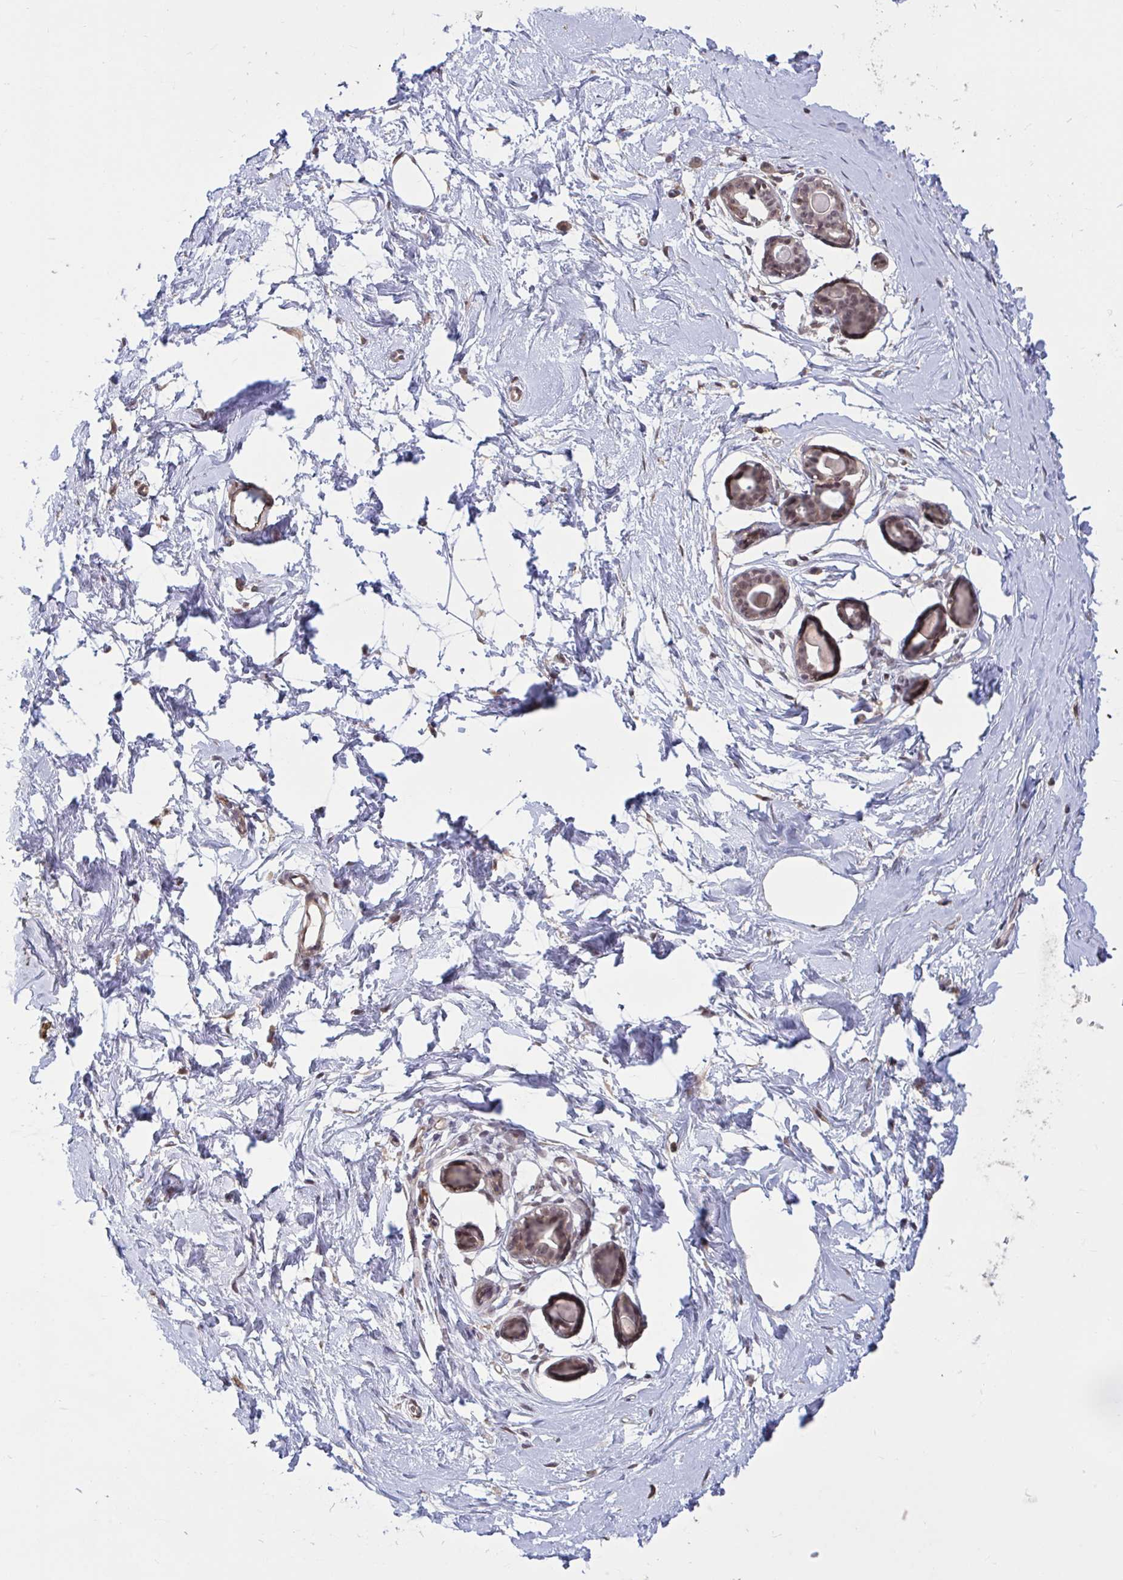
{"staining": {"intensity": "negative", "quantity": "none", "location": "none"}, "tissue": "breast", "cell_type": "Adipocytes", "image_type": "normal", "snomed": [{"axis": "morphology", "description": "Normal tissue, NOS"}, {"axis": "topography", "description": "Breast"}], "caption": "Immunohistochemistry (IHC) micrograph of normal breast: human breast stained with DAB exhibits no significant protein staining in adipocytes. (DAB (3,3'-diaminobenzidine) immunohistochemistry (IHC) with hematoxylin counter stain).", "gene": "ZNF414", "patient": {"sex": "female", "age": 45}}